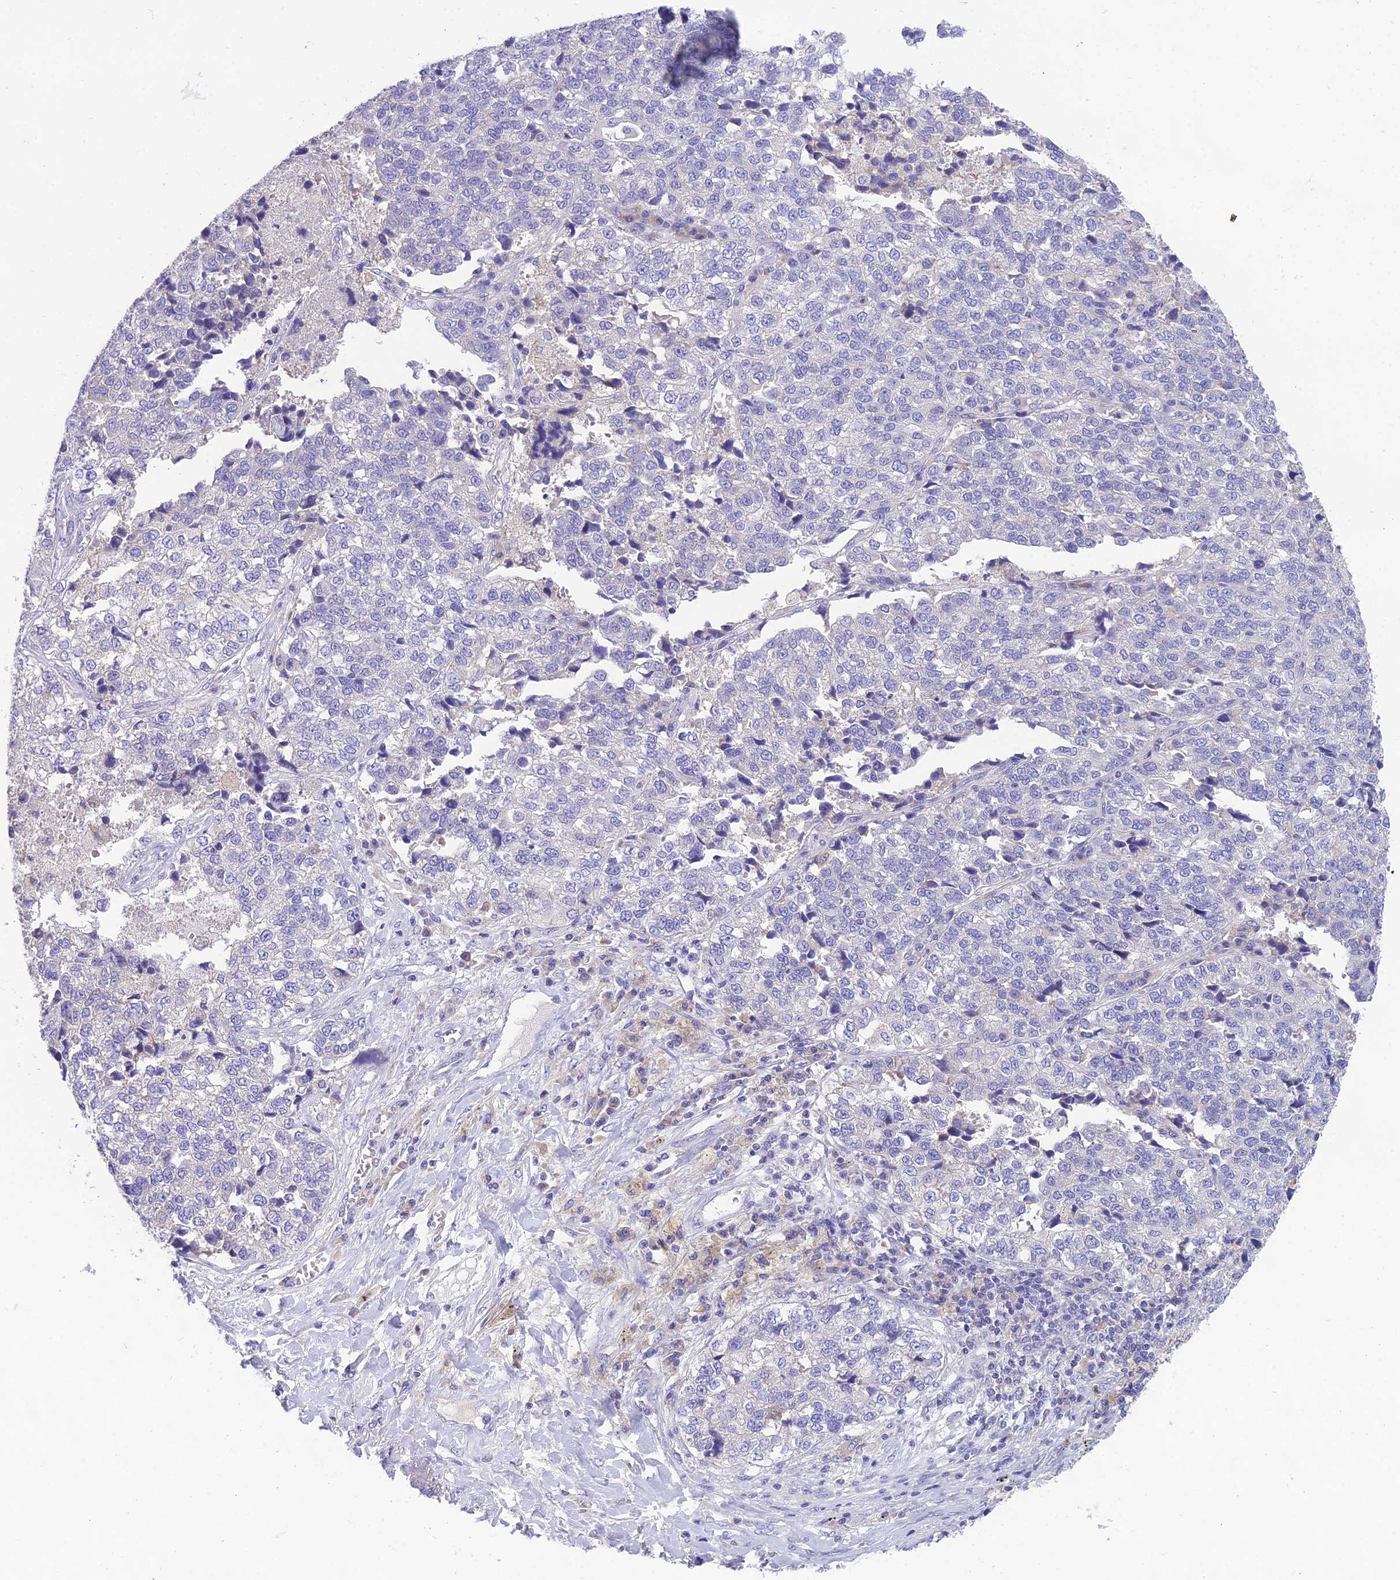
{"staining": {"intensity": "negative", "quantity": "none", "location": "none"}, "tissue": "lung cancer", "cell_type": "Tumor cells", "image_type": "cancer", "snomed": [{"axis": "morphology", "description": "Adenocarcinoma, NOS"}, {"axis": "topography", "description": "Lung"}], "caption": "The histopathology image demonstrates no significant positivity in tumor cells of lung cancer.", "gene": "KIAA0408", "patient": {"sex": "male", "age": 49}}